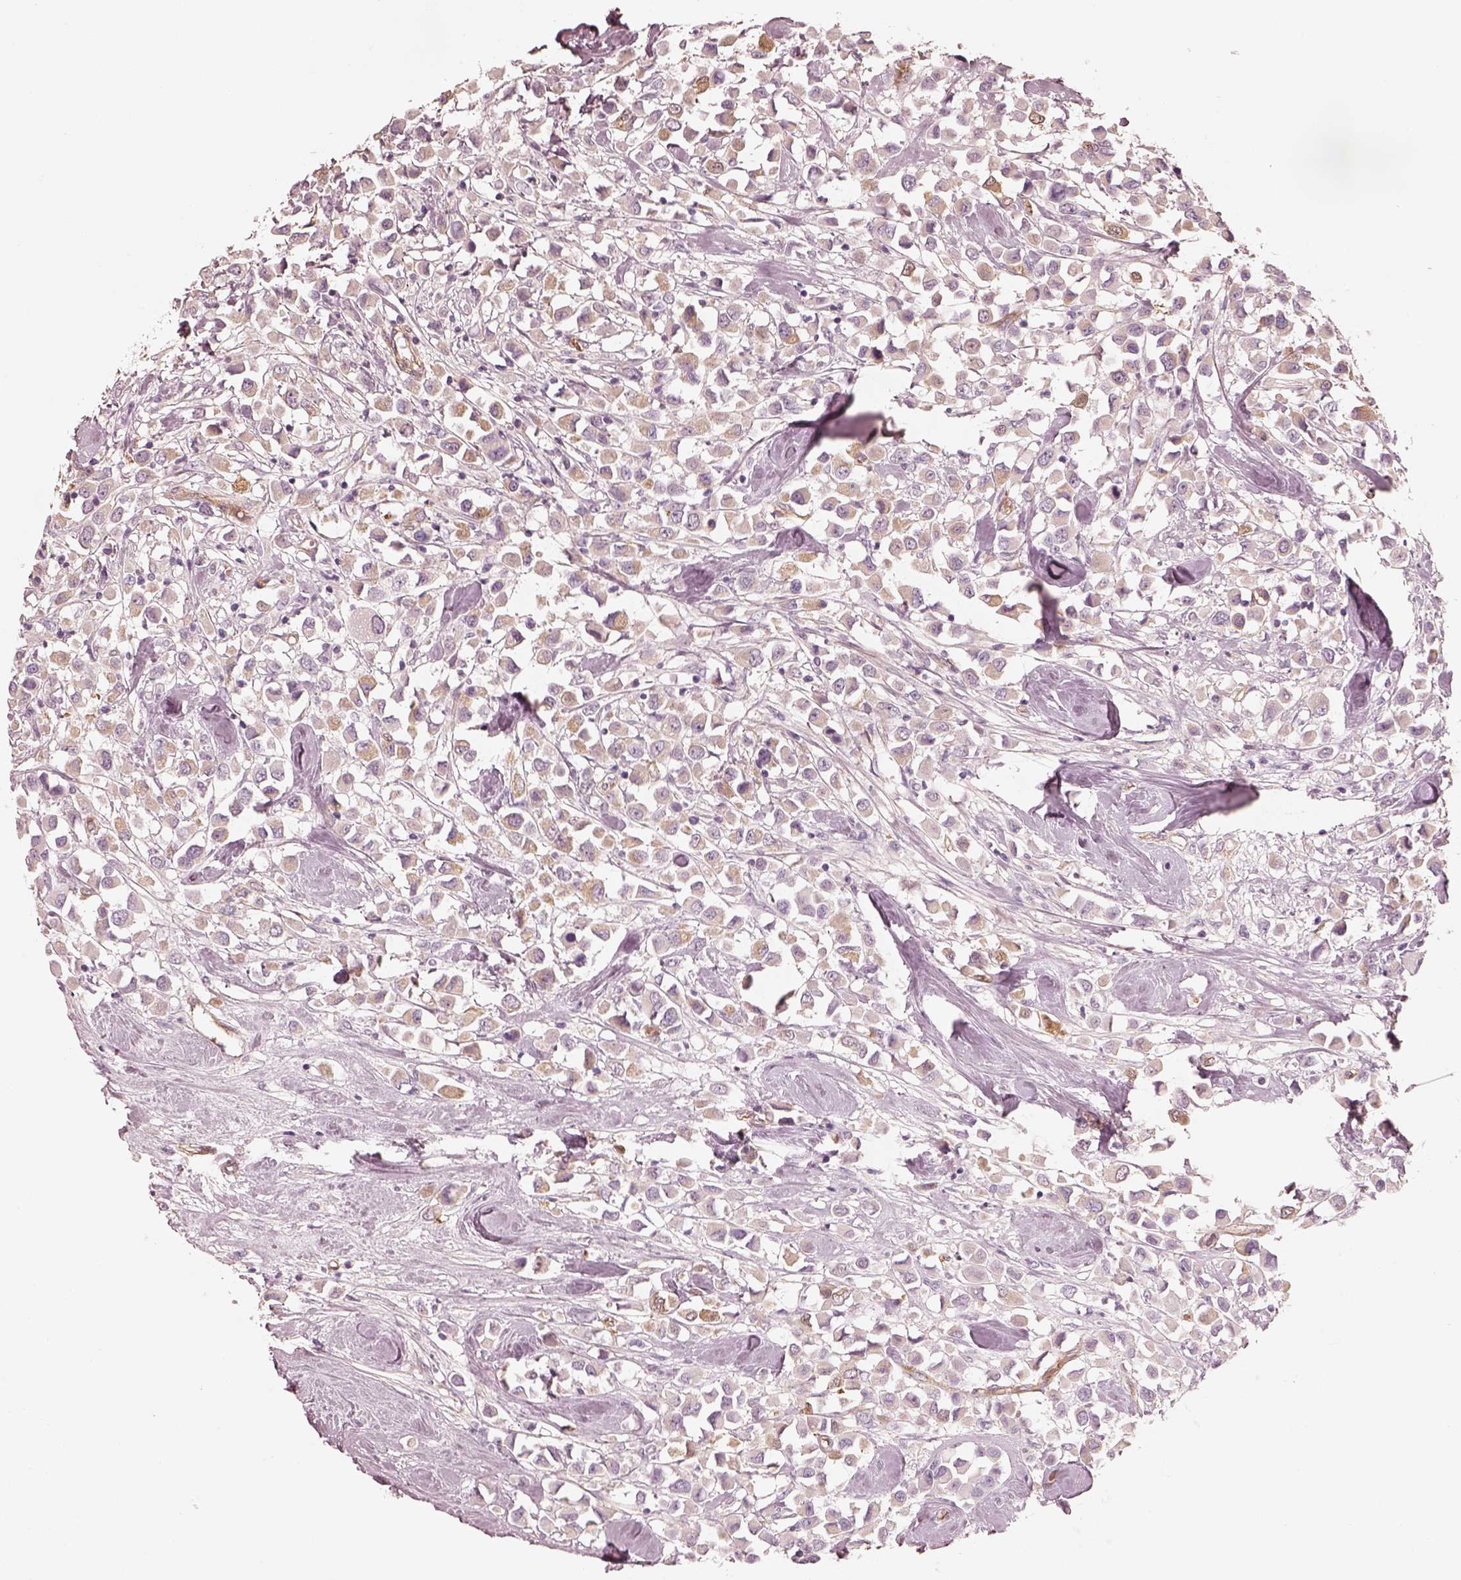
{"staining": {"intensity": "negative", "quantity": "none", "location": "none"}, "tissue": "breast cancer", "cell_type": "Tumor cells", "image_type": "cancer", "snomed": [{"axis": "morphology", "description": "Duct carcinoma"}, {"axis": "topography", "description": "Breast"}], "caption": "DAB (3,3'-diaminobenzidine) immunohistochemical staining of human breast cancer (intraductal carcinoma) exhibits no significant expression in tumor cells.", "gene": "CRYM", "patient": {"sex": "female", "age": 61}}